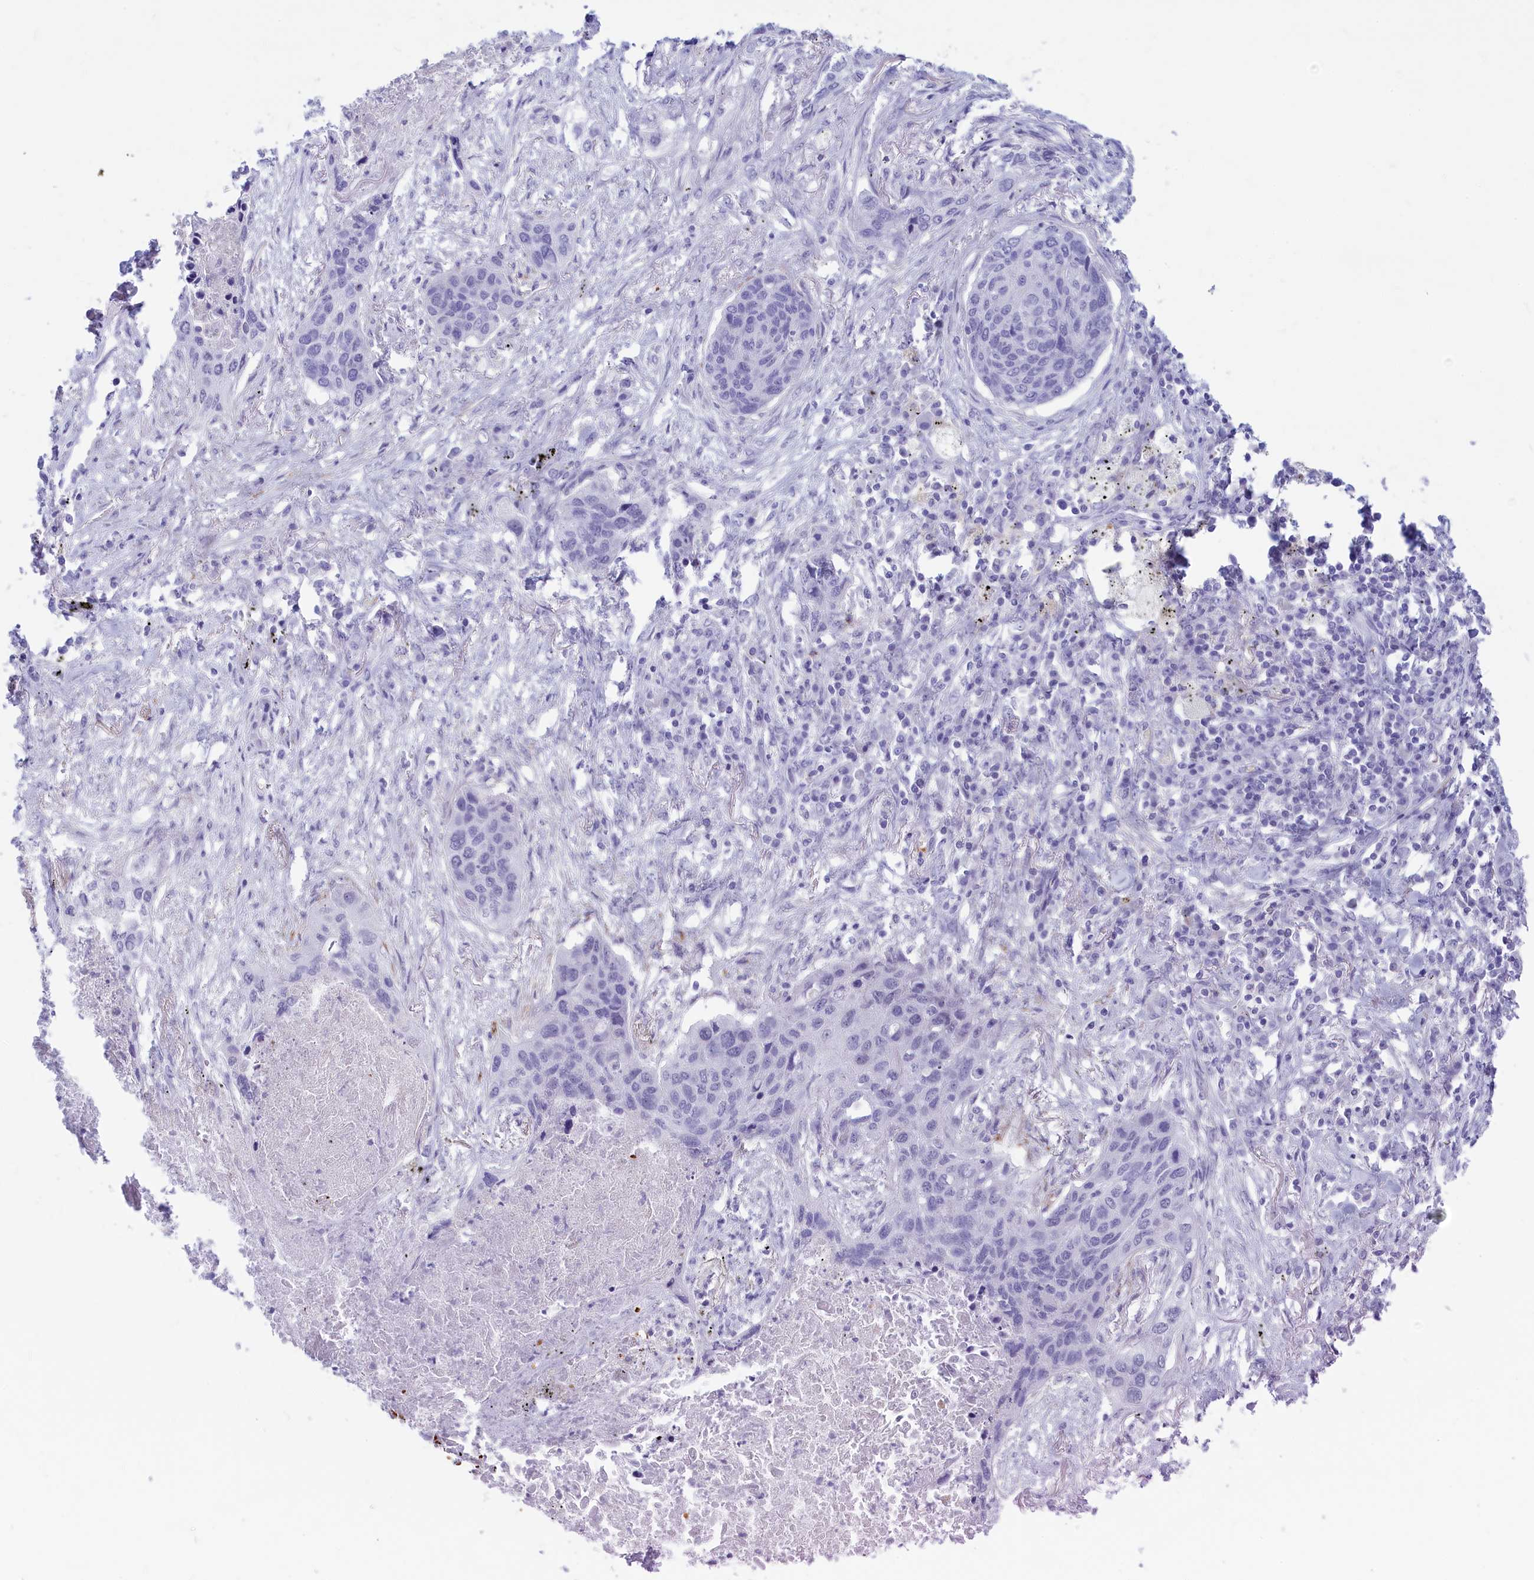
{"staining": {"intensity": "negative", "quantity": "none", "location": "none"}, "tissue": "lung cancer", "cell_type": "Tumor cells", "image_type": "cancer", "snomed": [{"axis": "morphology", "description": "Squamous cell carcinoma, NOS"}, {"axis": "topography", "description": "Lung"}], "caption": "Tumor cells show no significant protein positivity in squamous cell carcinoma (lung).", "gene": "GAPDHS", "patient": {"sex": "female", "age": 63}}